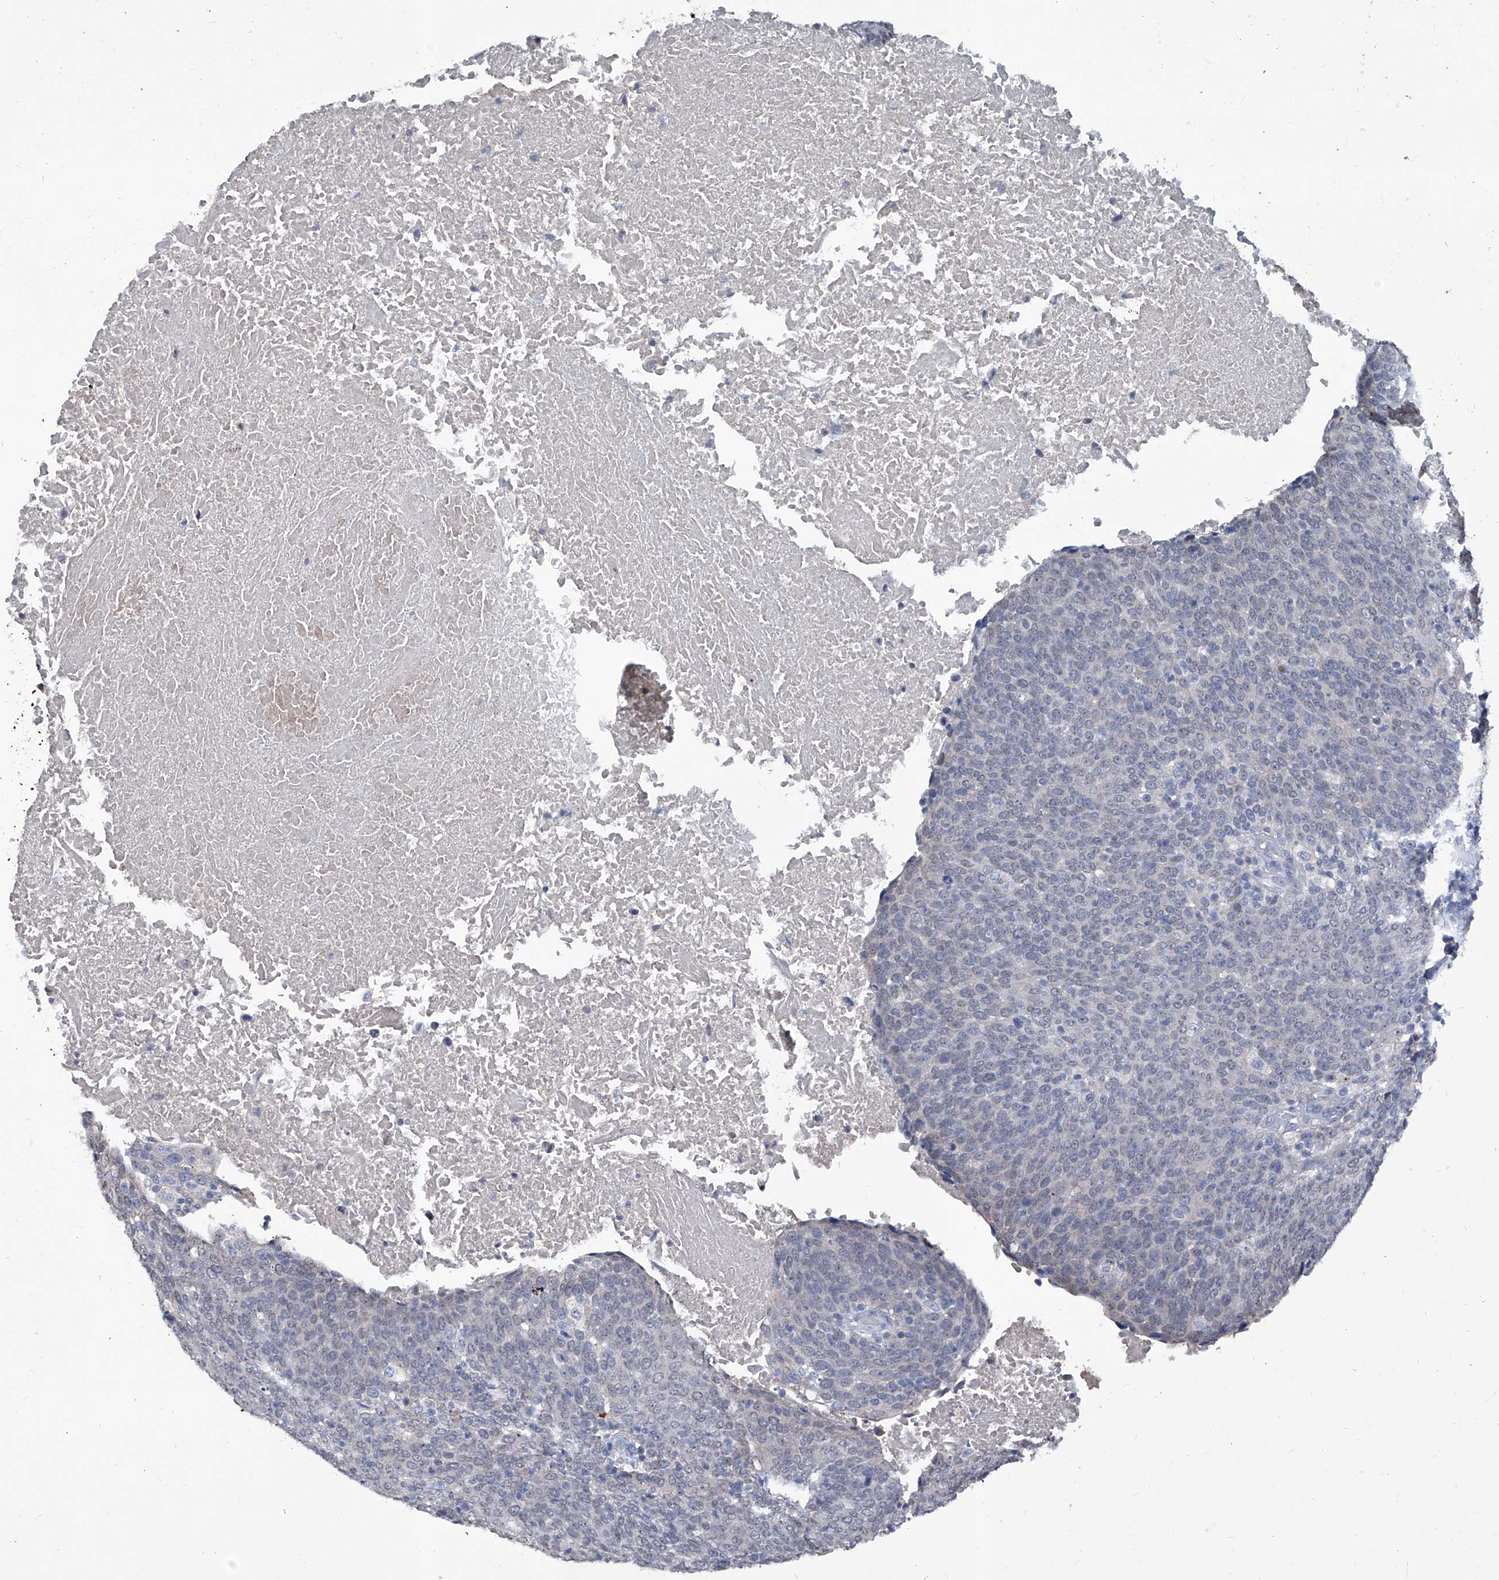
{"staining": {"intensity": "negative", "quantity": "none", "location": "none"}, "tissue": "head and neck cancer", "cell_type": "Tumor cells", "image_type": "cancer", "snomed": [{"axis": "morphology", "description": "Squamous cell carcinoma, NOS"}, {"axis": "morphology", "description": "Squamous cell carcinoma, metastatic, NOS"}, {"axis": "topography", "description": "Lymph node"}, {"axis": "topography", "description": "Head-Neck"}], "caption": "DAB immunohistochemical staining of metastatic squamous cell carcinoma (head and neck) reveals no significant expression in tumor cells. Nuclei are stained in blue.", "gene": "KLHL17", "patient": {"sex": "male", "age": 62}}